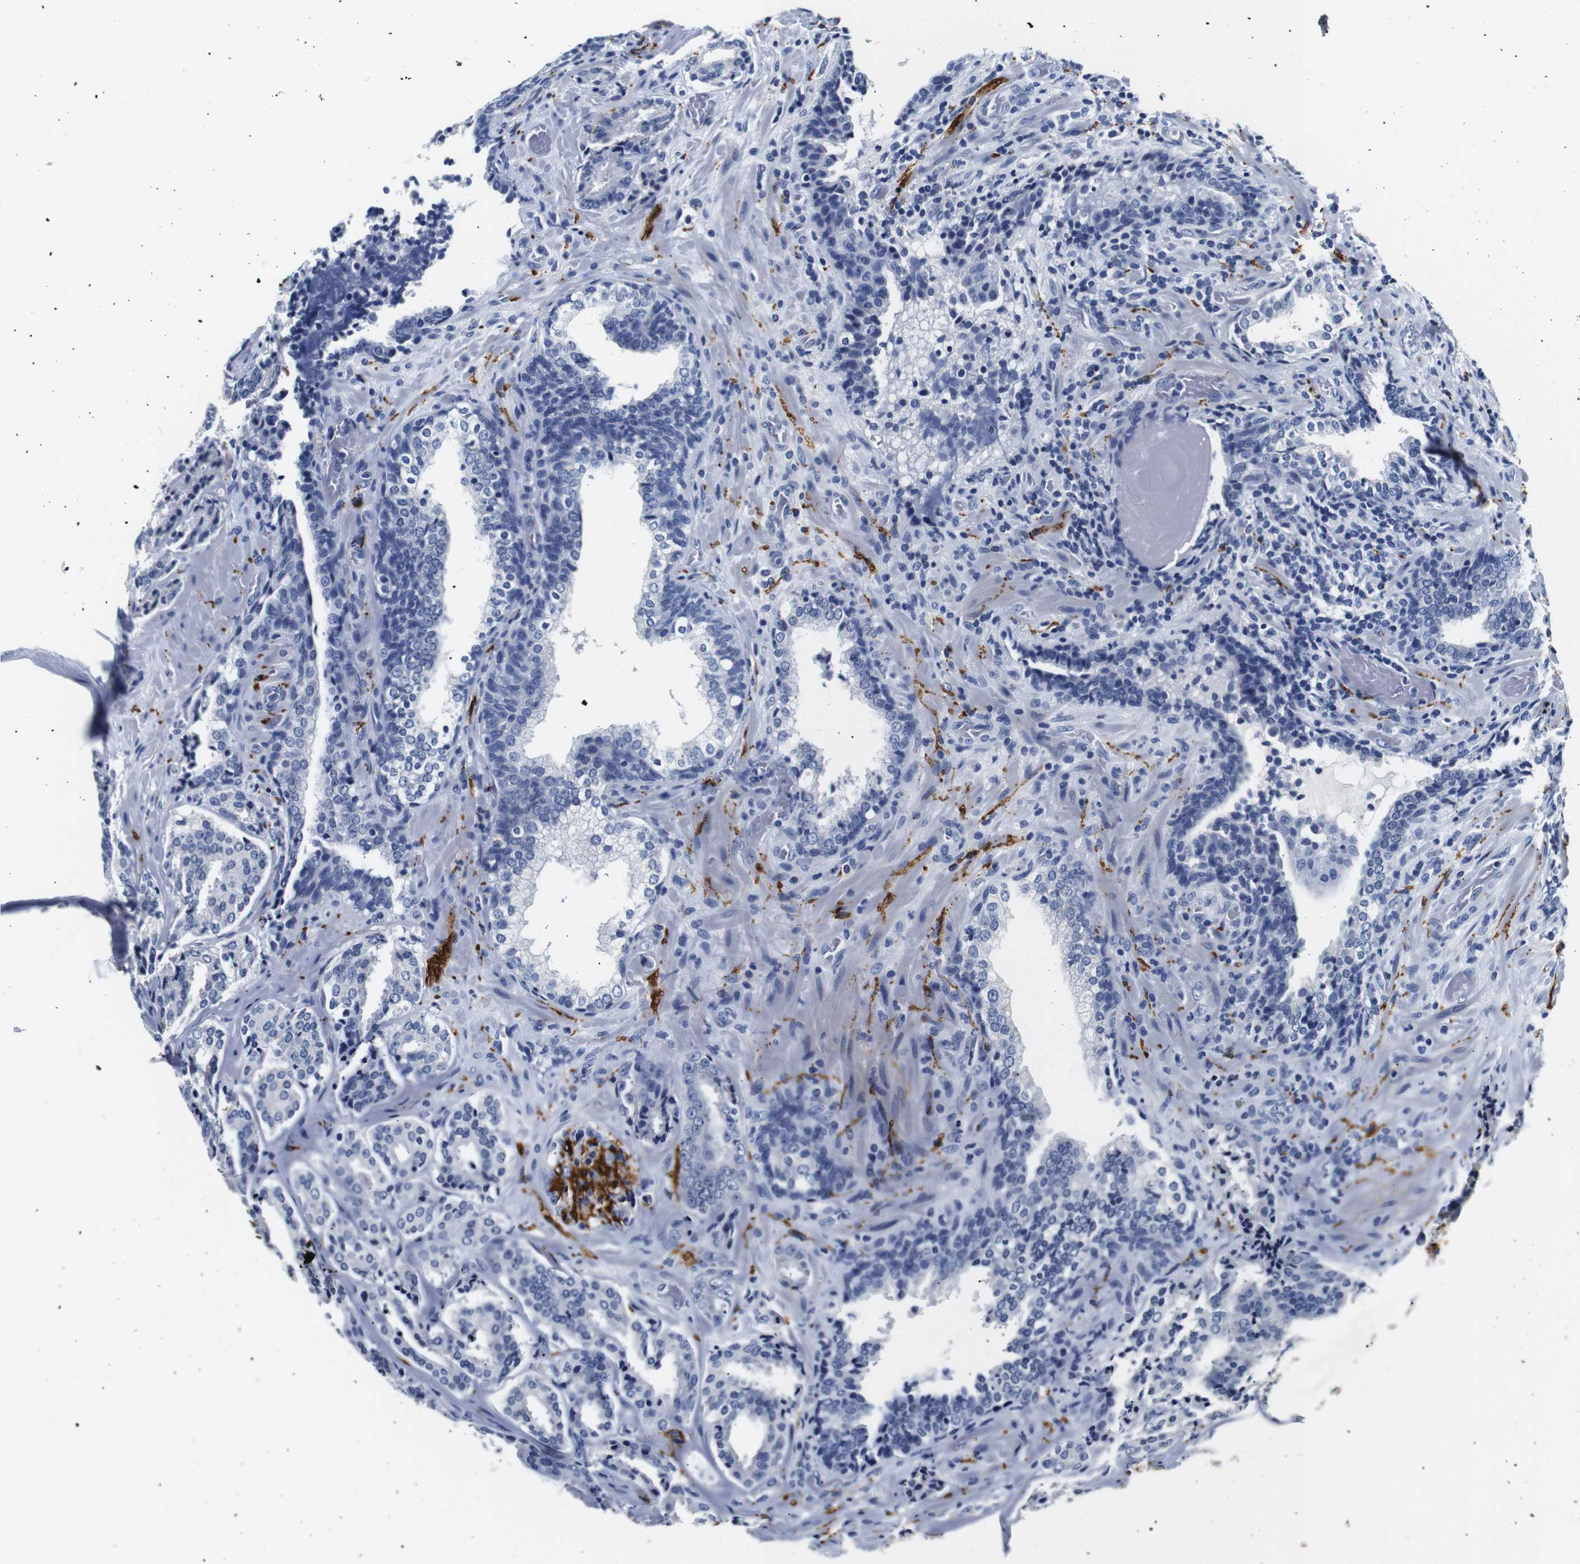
{"staining": {"intensity": "negative", "quantity": "none", "location": "none"}, "tissue": "prostate cancer", "cell_type": "Tumor cells", "image_type": "cancer", "snomed": [{"axis": "morphology", "description": "Adenocarcinoma, High grade"}, {"axis": "topography", "description": "Prostate"}], "caption": "The image displays no significant expression in tumor cells of prostate cancer.", "gene": "GAP43", "patient": {"sex": "male", "age": 60}}